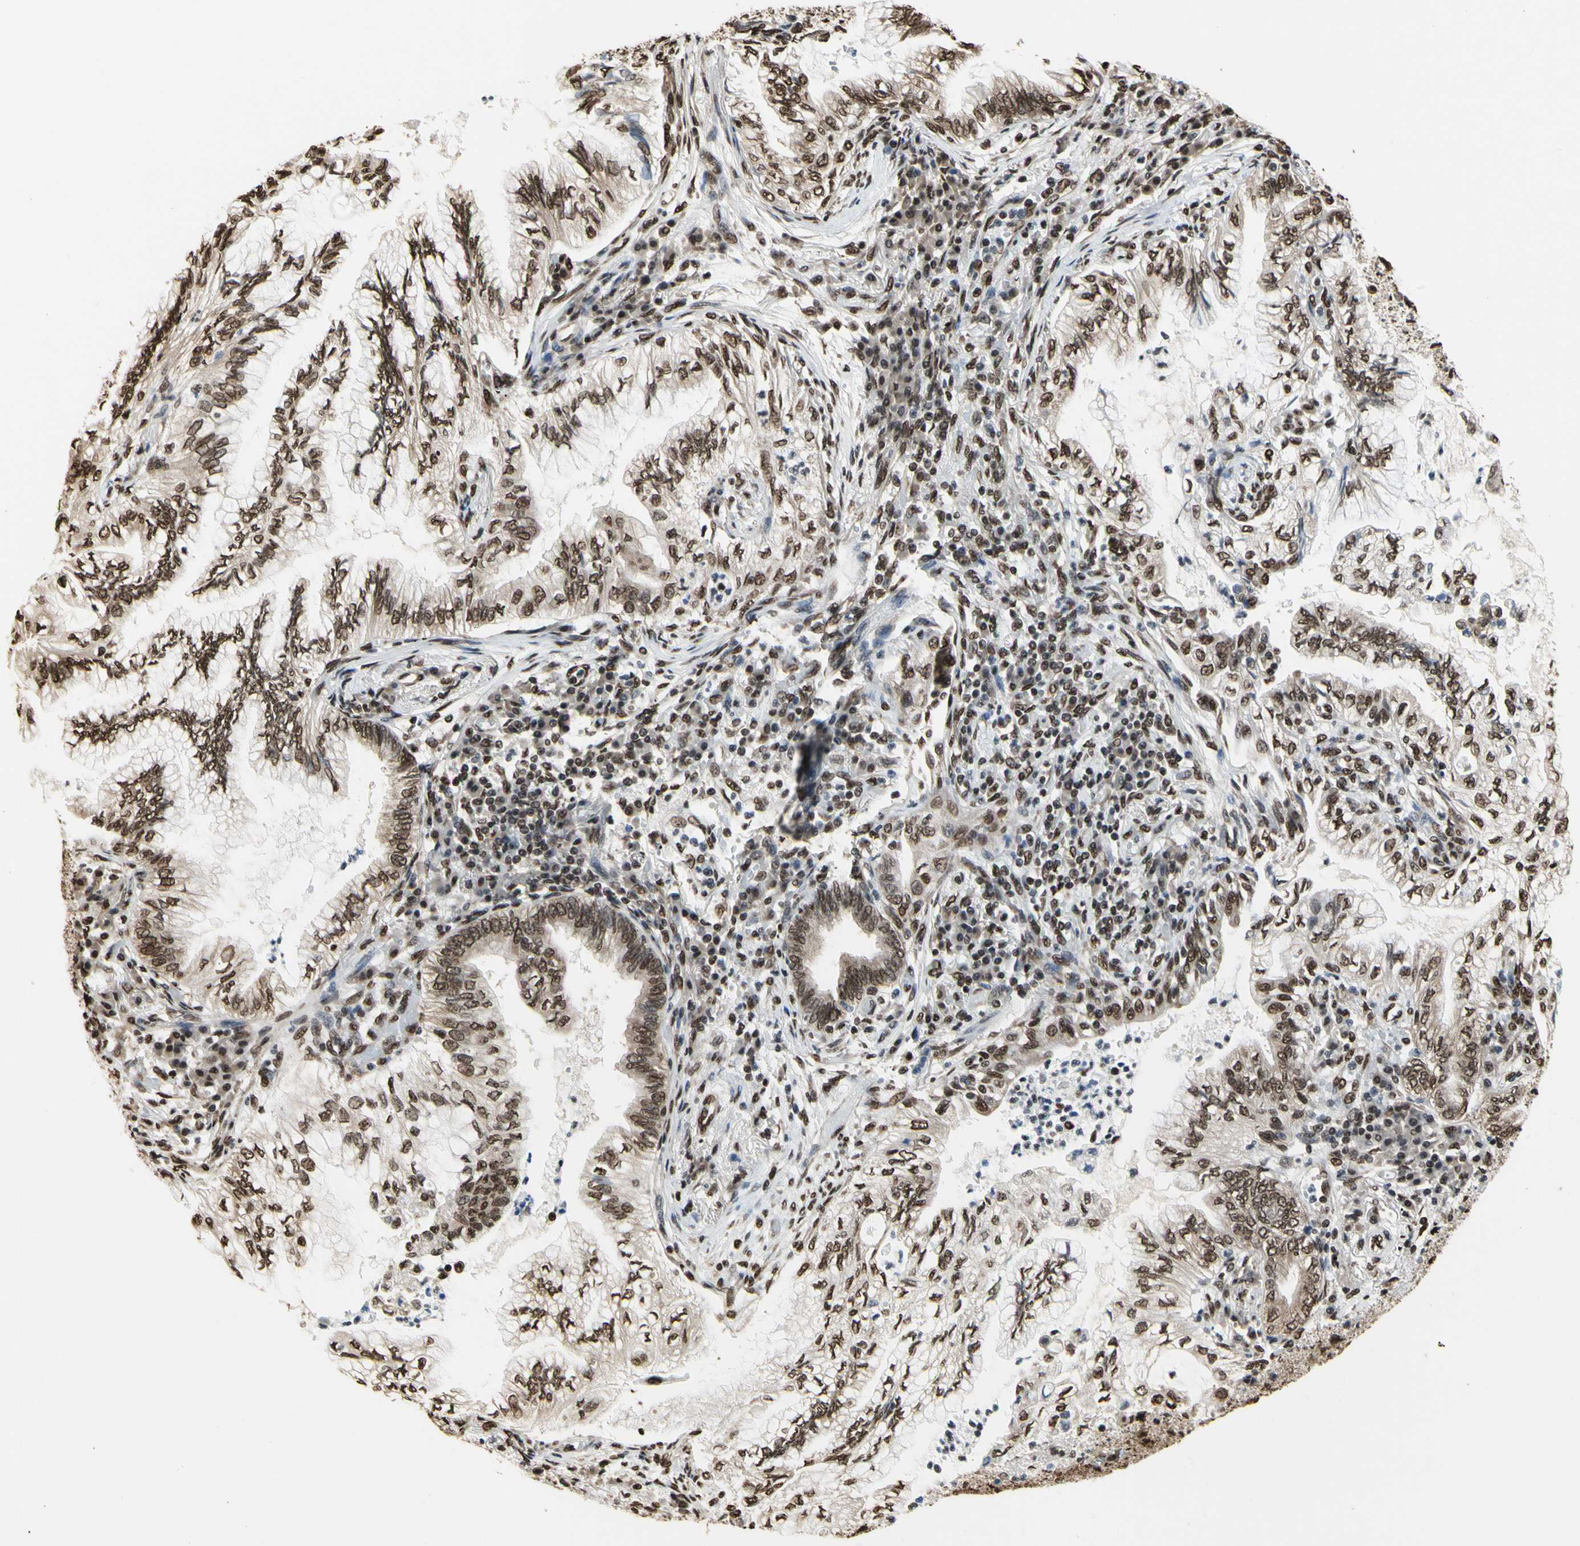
{"staining": {"intensity": "moderate", "quantity": ">75%", "location": "nuclear"}, "tissue": "lung cancer", "cell_type": "Tumor cells", "image_type": "cancer", "snomed": [{"axis": "morphology", "description": "Normal tissue, NOS"}, {"axis": "morphology", "description": "Adenocarcinoma, NOS"}, {"axis": "topography", "description": "Bronchus"}, {"axis": "topography", "description": "Lung"}], "caption": "High-power microscopy captured an IHC micrograph of lung cancer (adenocarcinoma), revealing moderate nuclear positivity in approximately >75% of tumor cells.", "gene": "HNRNPK", "patient": {"sex": "female", "age": 70}}